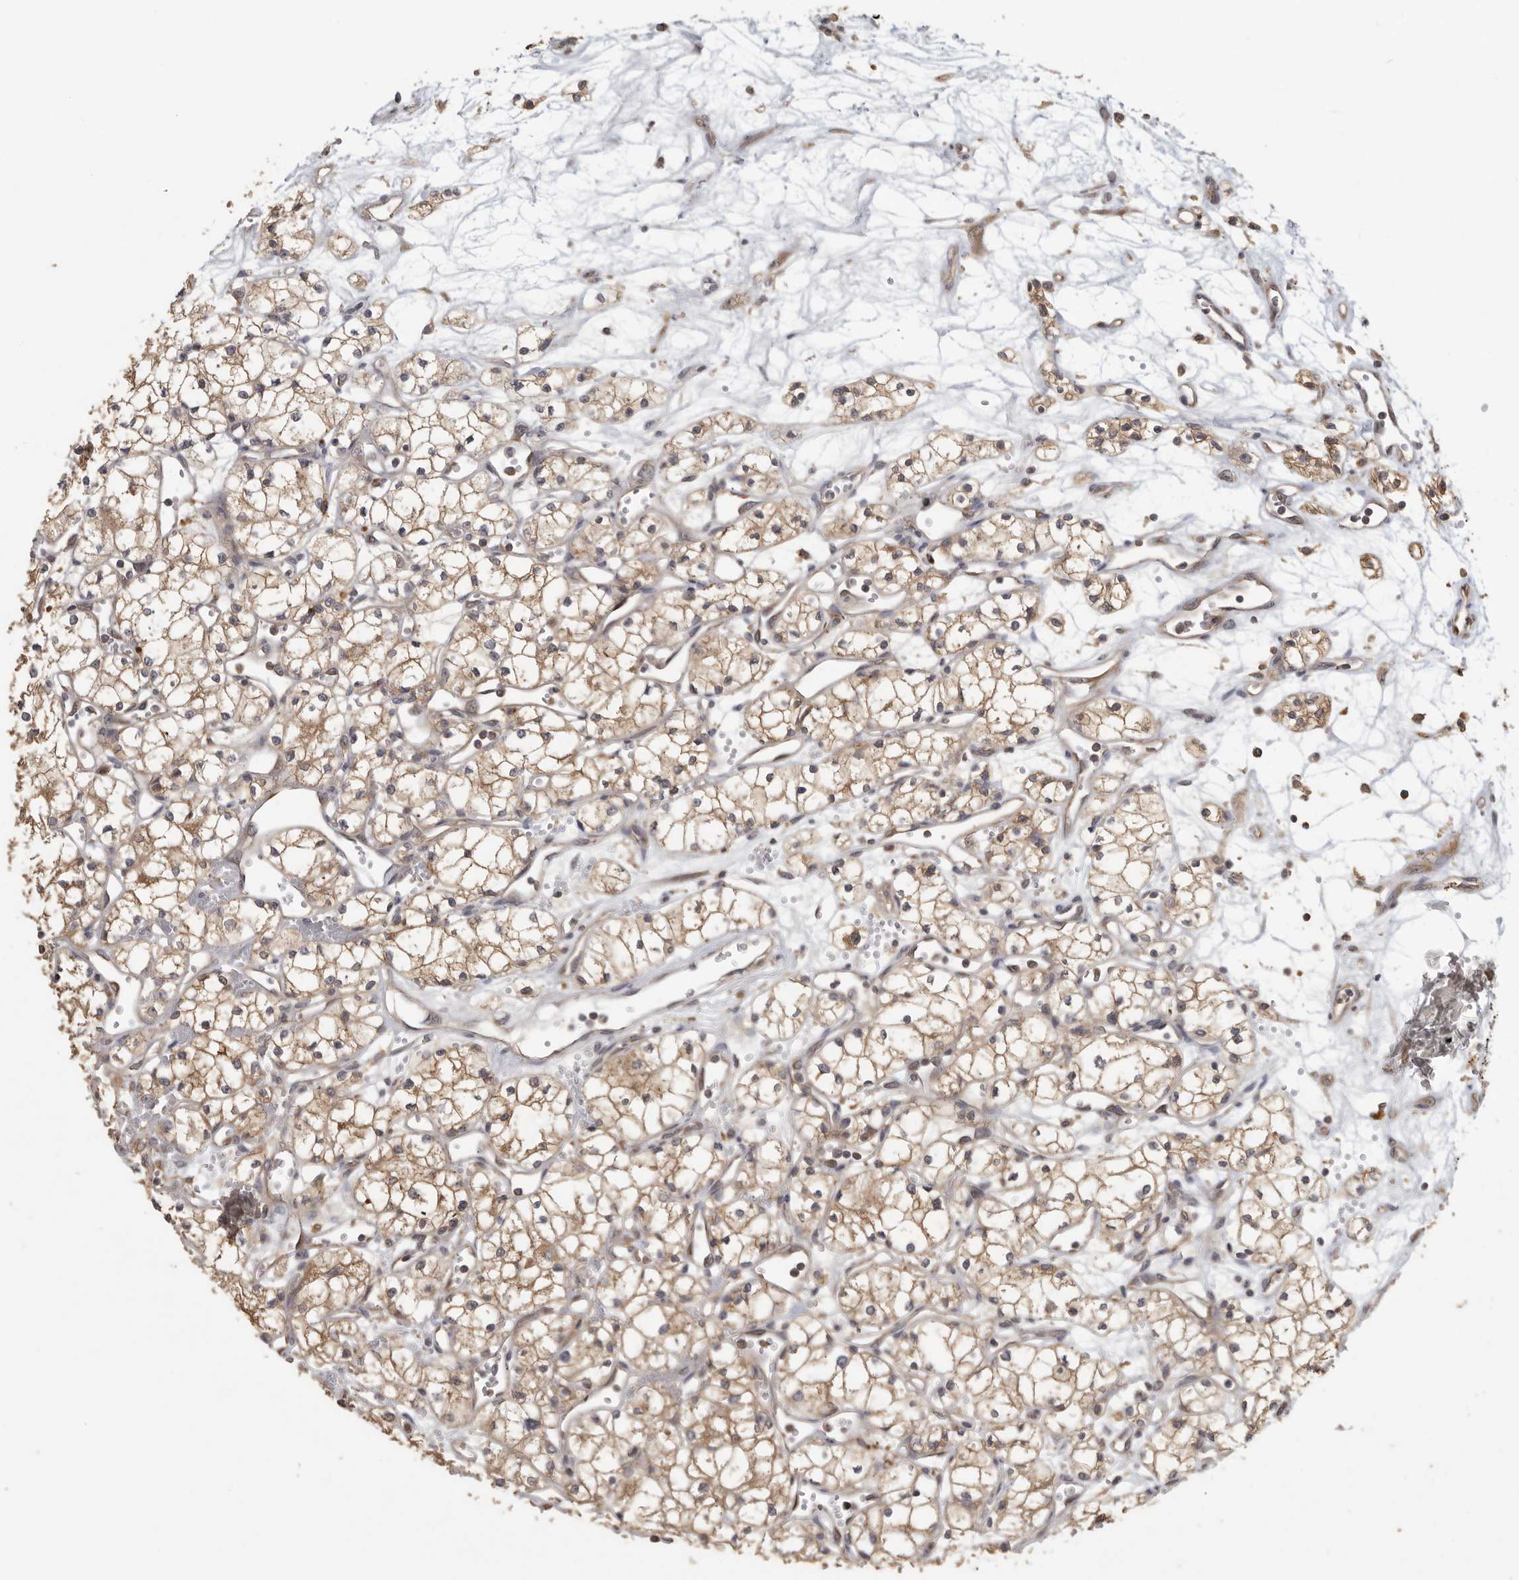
{"staining": {"intensity": "moderate", "quantity": ">75%", "location": "cytoplasmic/membranous"}, "tissue": "renal cancer", "cell_type": "Tumor cells", "image_type": "cancer", "snomed": [{"axis": "morphology", "description": "Adenocarcinoma, NOS"}, {"axis": "topography", "description": "Kidney"}], "caption": "High-power microscopy captured an immunohistochemistry (IHC) micrograph of renal cancer, revealing moderate cytoplasmic/membranous expression in about >75% of tumor cells.", "gene": "CCT8", "patient": {"sex": "male", "age": 59}}